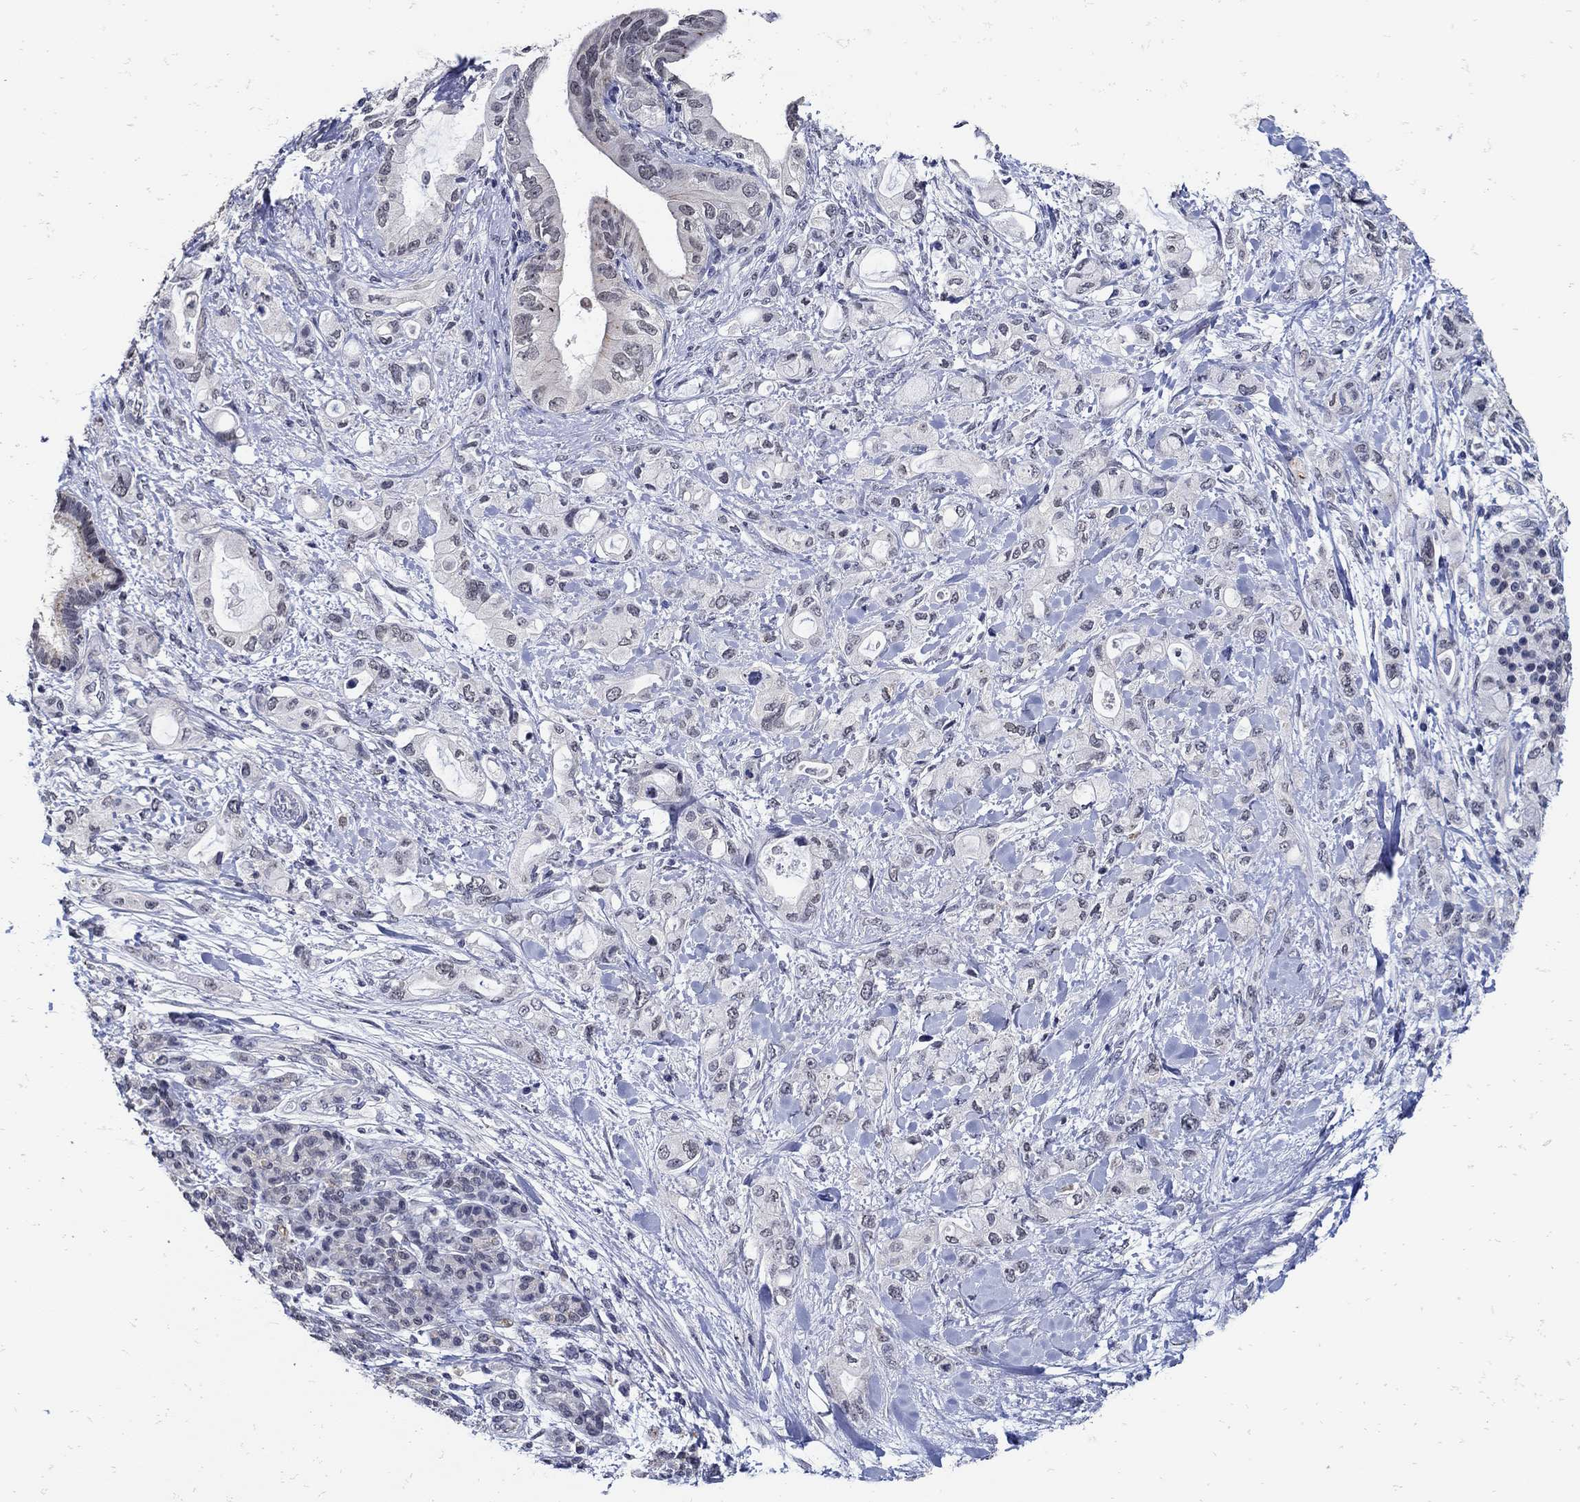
{"staining": {"intensity": "negative", "quantity": "none", "location": "none"}, "tissue": "pancreatic cancer", "cell_type": "Tumor cells", "image_type": "cancer", "snomed": [{"axis": "morphology", "description": "Adenocarcinoma, NOS"}, {"axis": "topography", "description": "Pancreas"}], "caption": "Immunohistochemical staining of human adenocarcinoma (pancreatic) exhibits no significant positivity in tumor cells.", "gene": "KCNN3", "patient": {"sex": "female", "age": 56}}